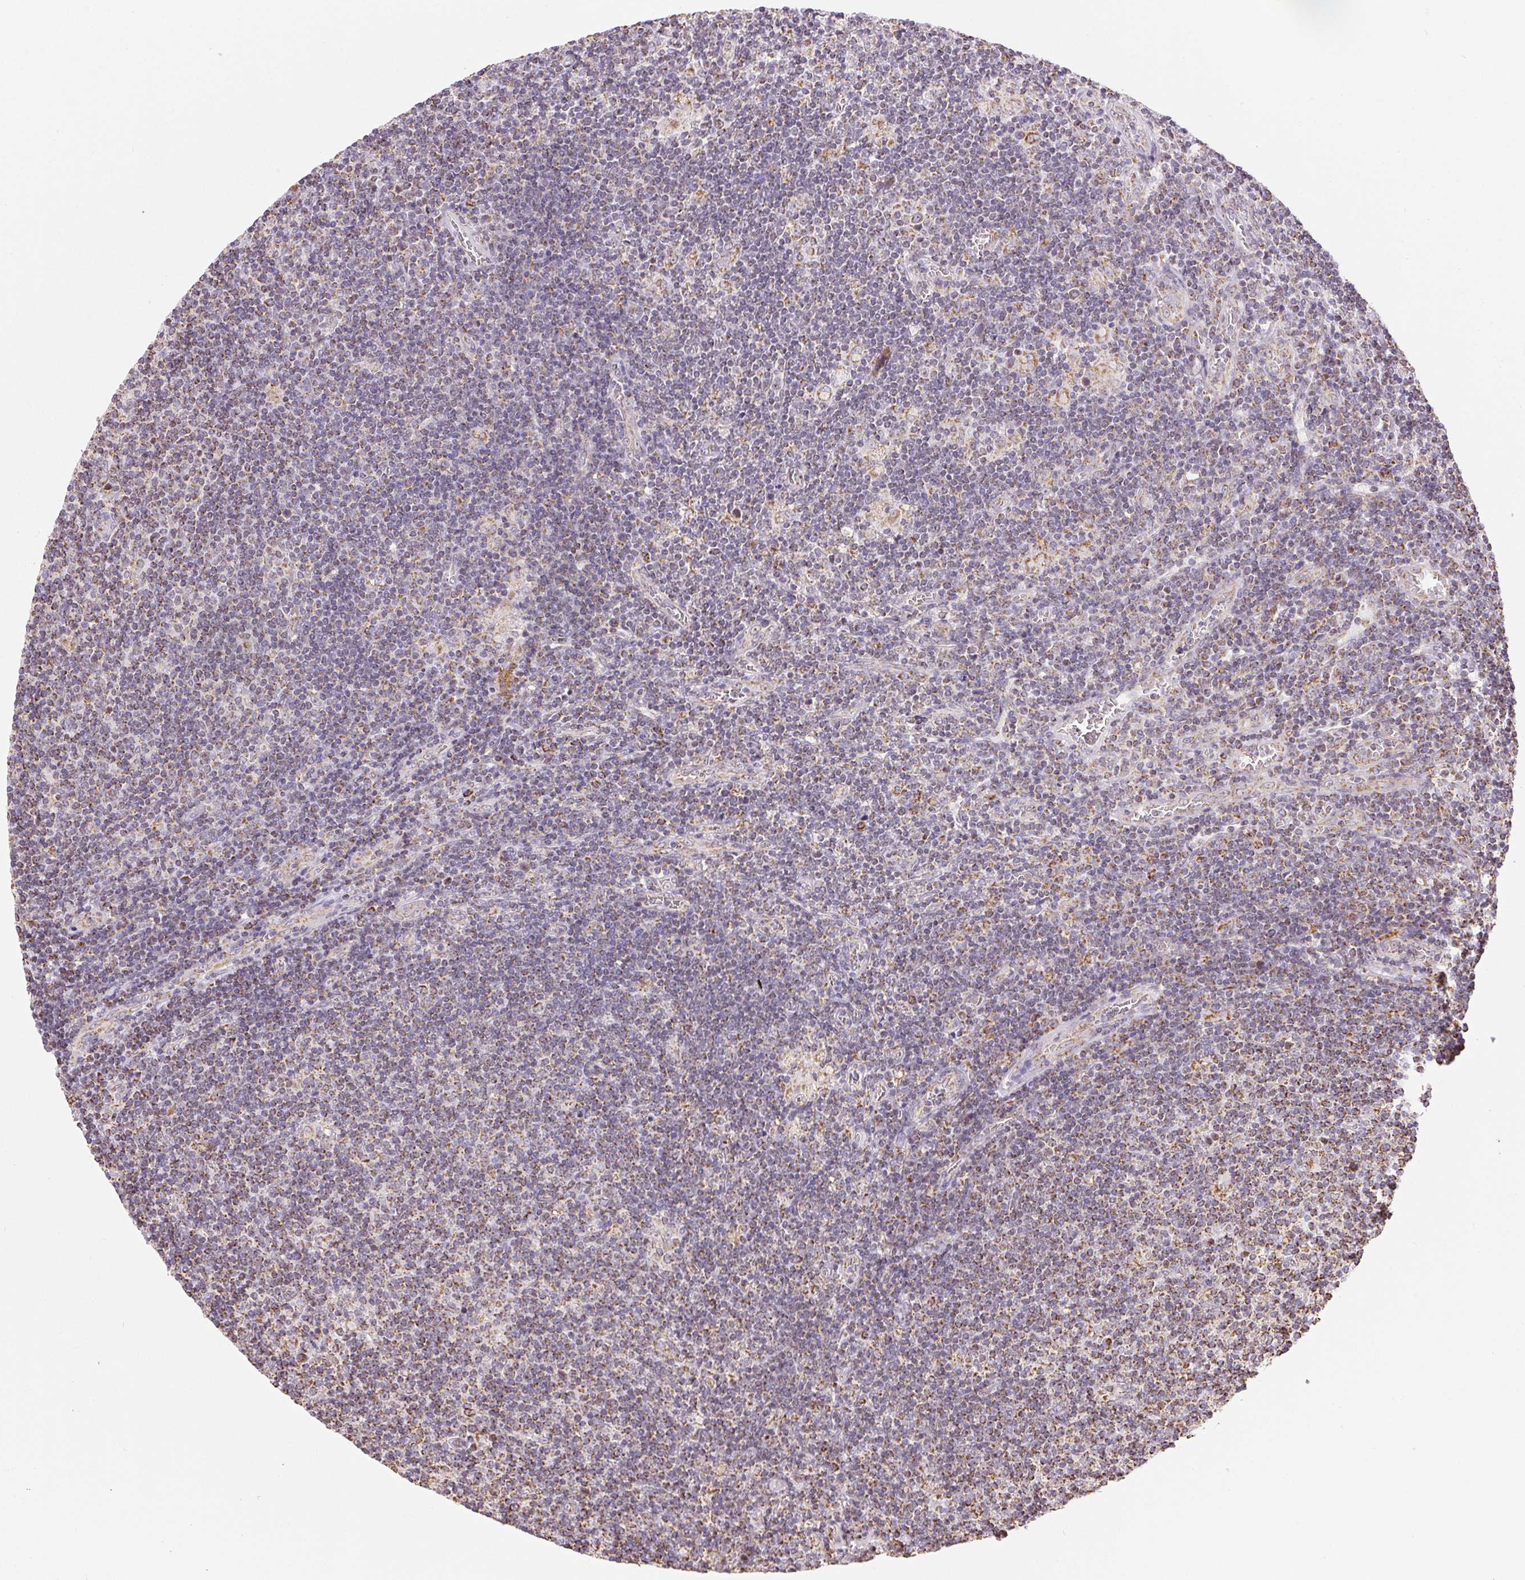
{"staining": {"intensity": "weak", "quantity": "25%-75%", "location": "cytoplasmic/membranous"}, "tissue": "lymphoma", "cell_type": "Tumor cells", "image_type": "cancer", "snomed": [{"axis": "morphology", "description": "Hodgkin's disease, NOS"}, {"axis": "topography", "description": "Lymph node"}], "caption": "A brown stain highlights weak cytoplasmic/membranous staining of a protein in Hodgkin's disease tumor cells.", "gene": "MAPK11", "patient": {"sex": "male", "age": 40}}